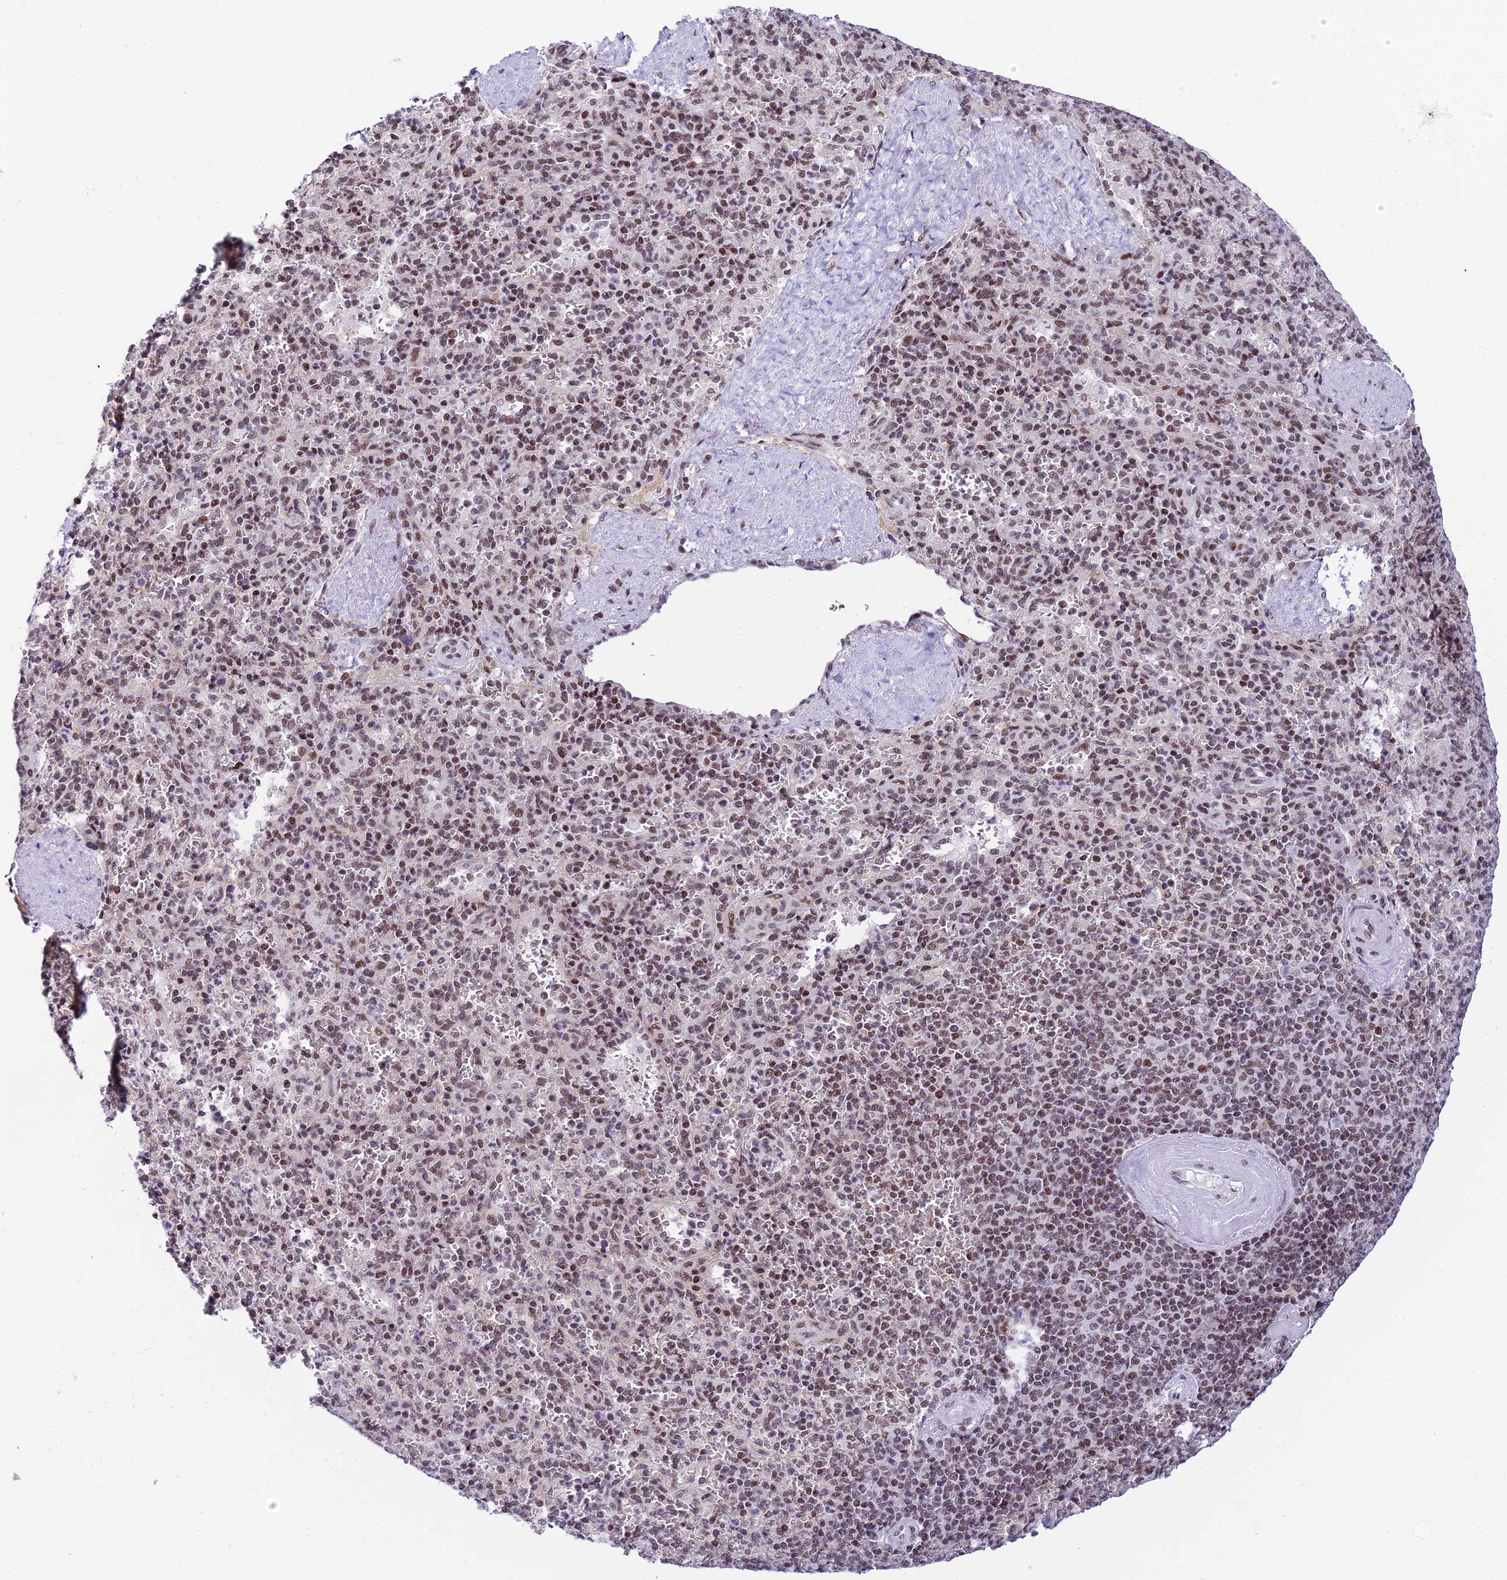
{"staining": {"intensity": "strong", "quantity": "<25%", "location": "nuclear"}, "tissue": "spleen", "cell_type": "Cells in red pulp", "image_type": "normal", "snomed": [{"axis": "morphology", "description": "Normal tissue, NOS"}, {"axis": "topography", "description": "Spleen"}], "caption": "Immunohistochemistry staining of unremarkable spleen, which reveals medium levels of strong nuclear expression in about <25% of cells in red pulp indicating strong nuclear protein staining. The staining was performed using DAB (brown) for protein detection and nuclei were counterstained in hematoxylin (blue).", "gene": "USP22", "patient": {"sex": "male", "age": 82}}